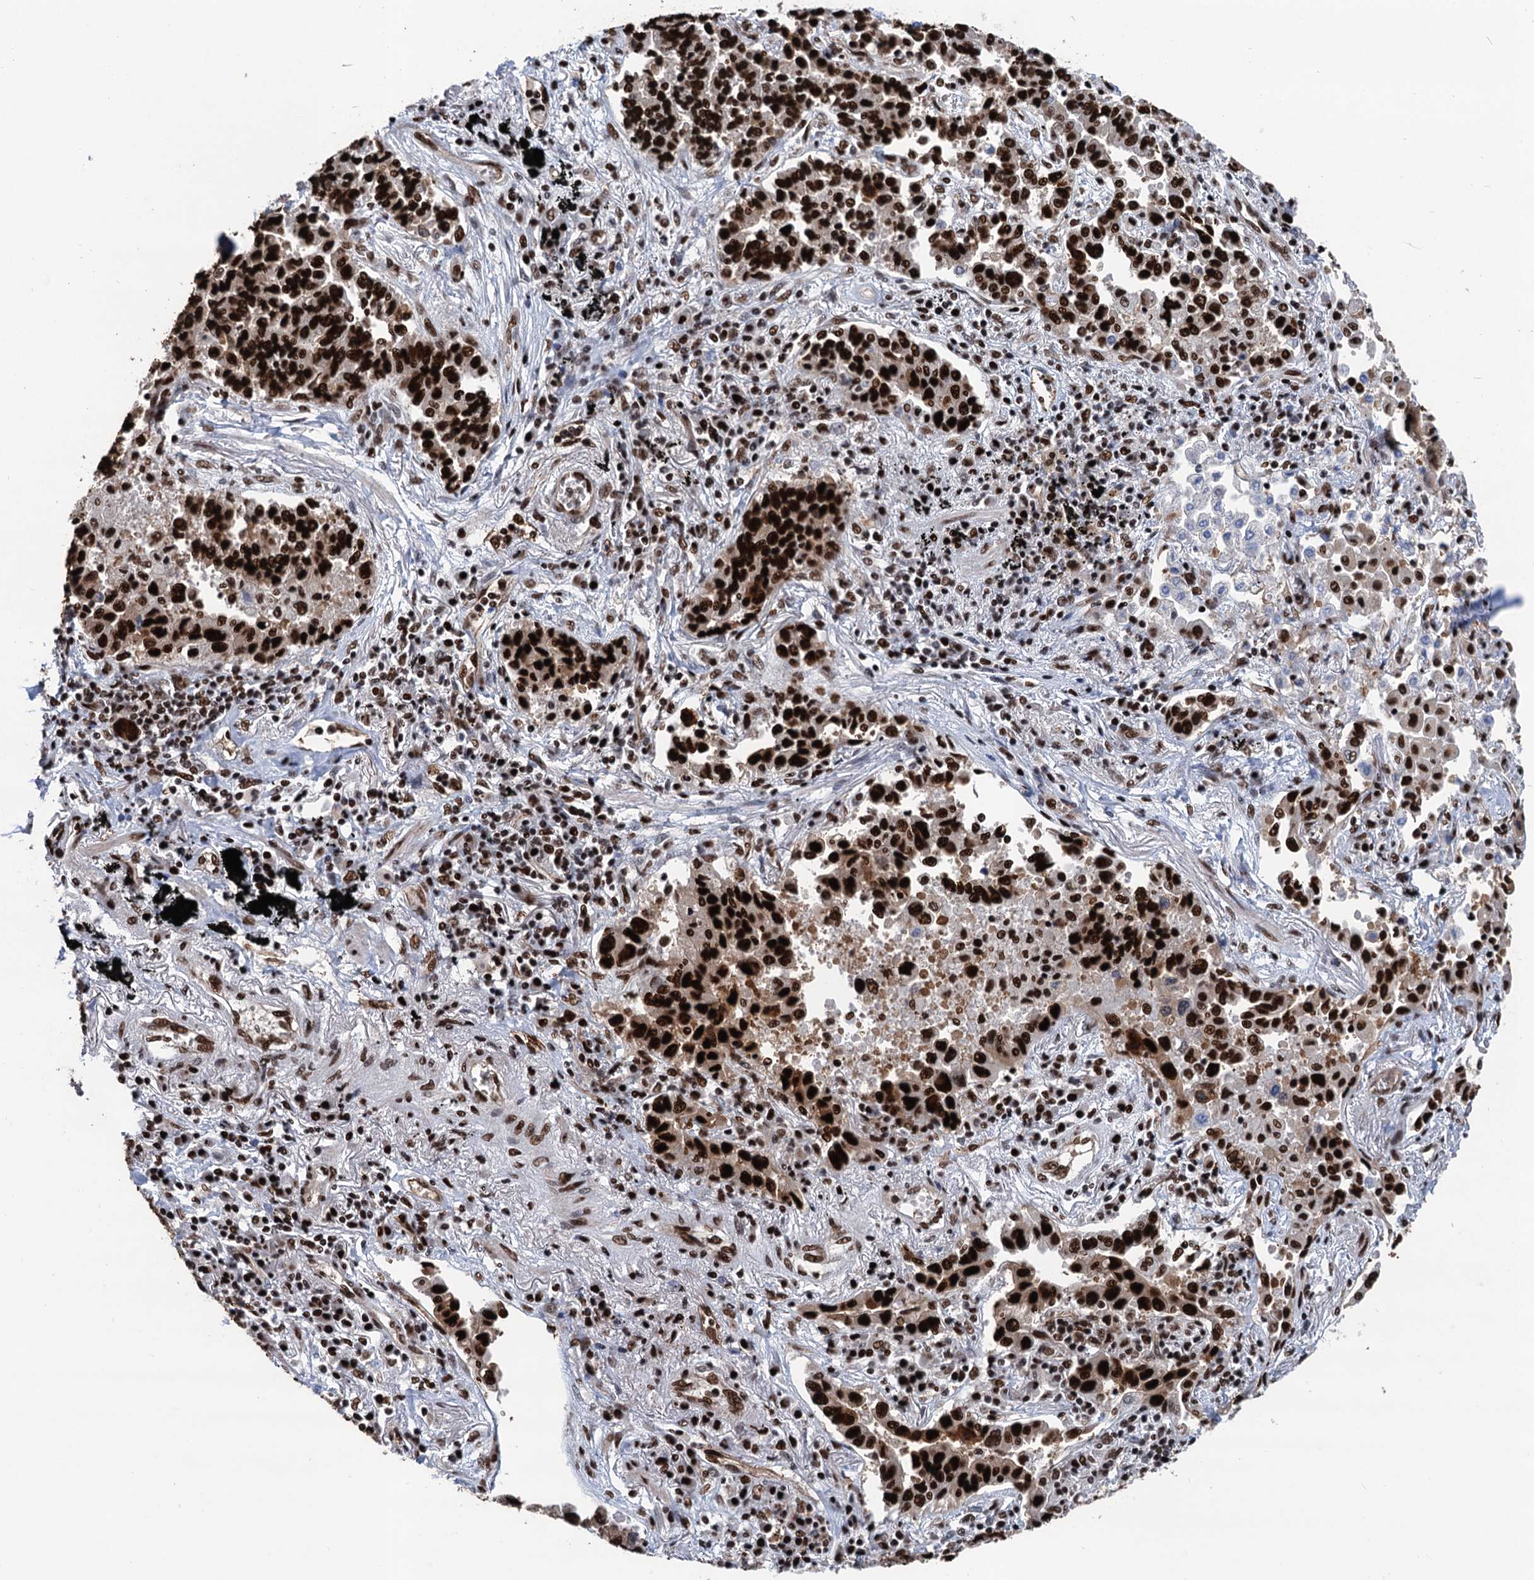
{"staining": {"intensity": "strong", "quantity": ">75%", "location": "nuclear"}, "tissue": "lung cancer", "cell_type": "Tumor cells", "image_type": "cancer", "snomed": [{"axis": "morphology", "description": "Adenocarcinoma, NOS"}, {"axis": "topography", "description": "Lung"}], "caption": "Adenocarcinoma (lung) tissue demonstrates strong nuclear positivity in about >75% of tumor cells, visualized by immunohistochemistry. Immunohistochemistry stains the protein of interest in brown and the nuclei are stained blue.", "gene": "PPP4R1", "patient": {"sex": "male", "age": 67}}